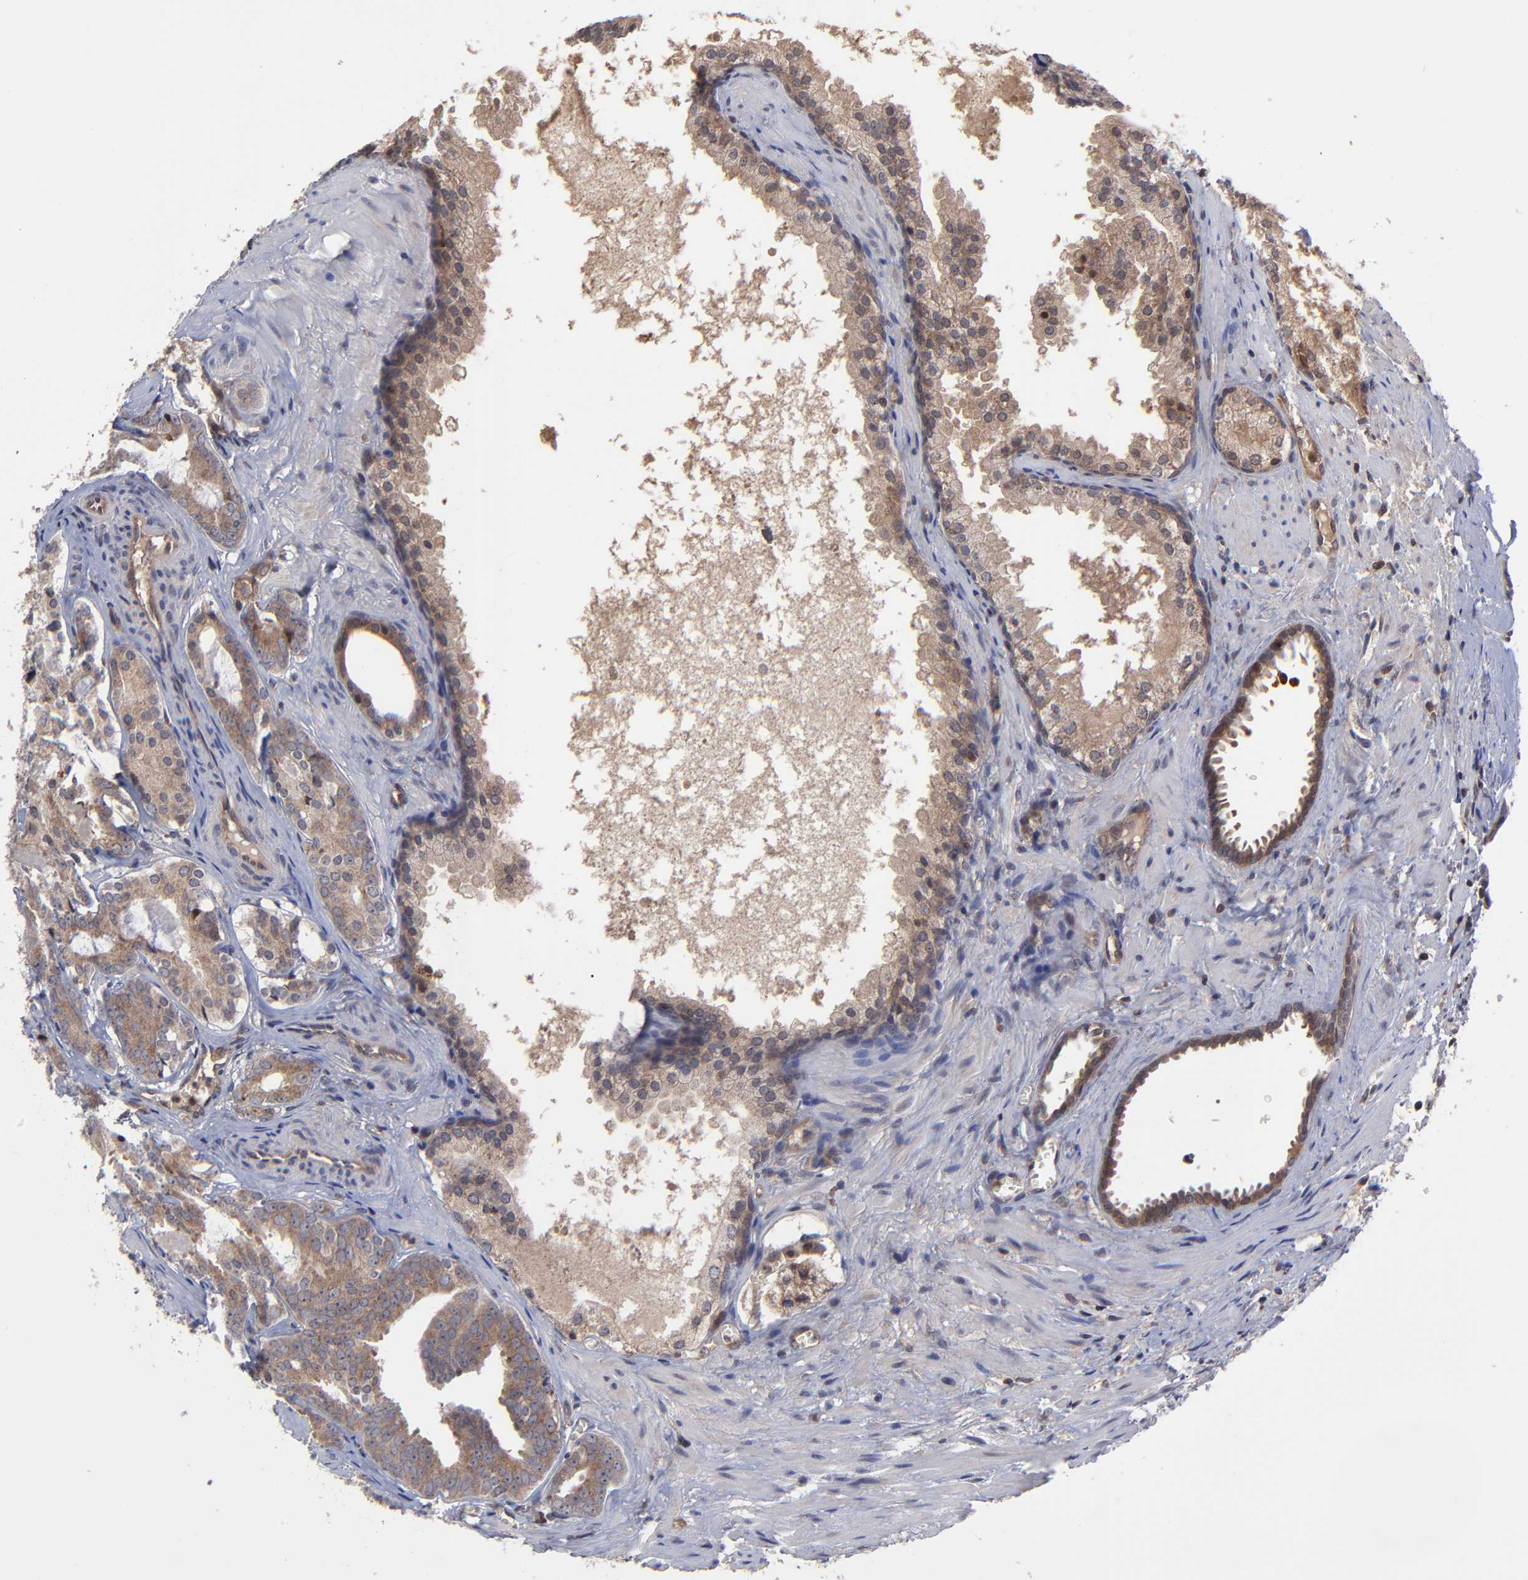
{"staining": {"intensity": "moderate", "quantity": ">75%", "location": "cytoplasmic/membranous"}, "tissue": "prostate cancer", "cell_type": "Tumor cells", "image_type": "cancer", "snomed": [{"axis": "morphology", "description": "Adenocarcinoma, Medium grade"}, {"axis": "topography", "description": "Prostate"}], "caption": "Protein analysis of prostate cancer (medium-grade adenocarcinoma) tissue reveals moderate cytoplasmic/membranous expression in approximately >75% of tumor cells. (Brightfield microscopy of DAB IHC at high magnification).", "gene": "UBE2L6", "patient": {"sex": "male", "age": 64}}